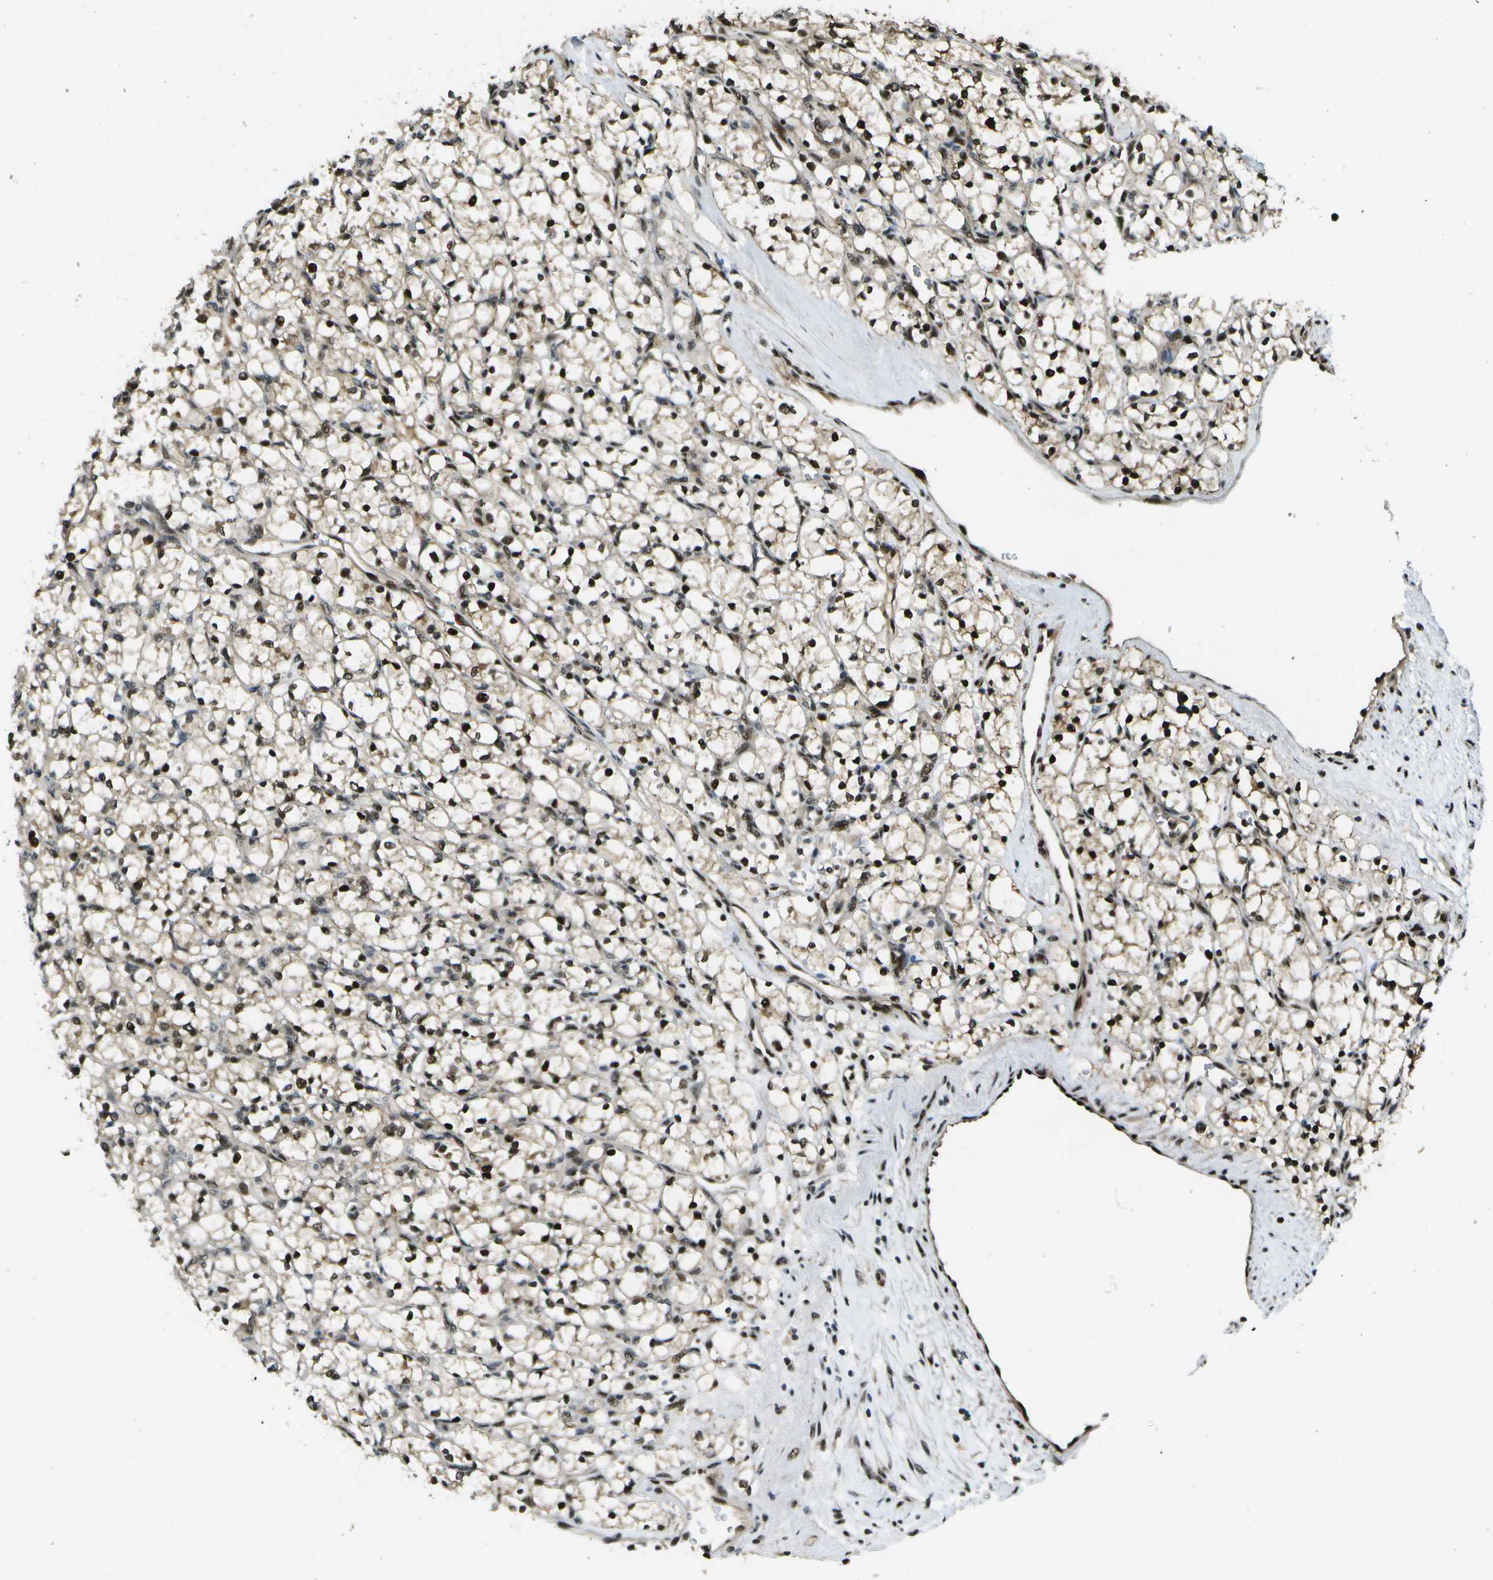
{"staining": {"intensity": "strong", "quantity": ">75%", "location": "nuclear"}, "tissue": "renal cancer", "cell_type": "Tumor cells", "image_type": "cancer", "snomed": [{"axis": "morphology", "description": "Adenocarcinoma, NOS"}, {"axis": "topography", "description": "Kidney"}], "caption": "The immunohistochemical stain highlights strong nuclear expression in tumor cells of renal adenocarcinoma tissue.", "gene": "GANC", "patient": {"sex": "female", "age": 69}}